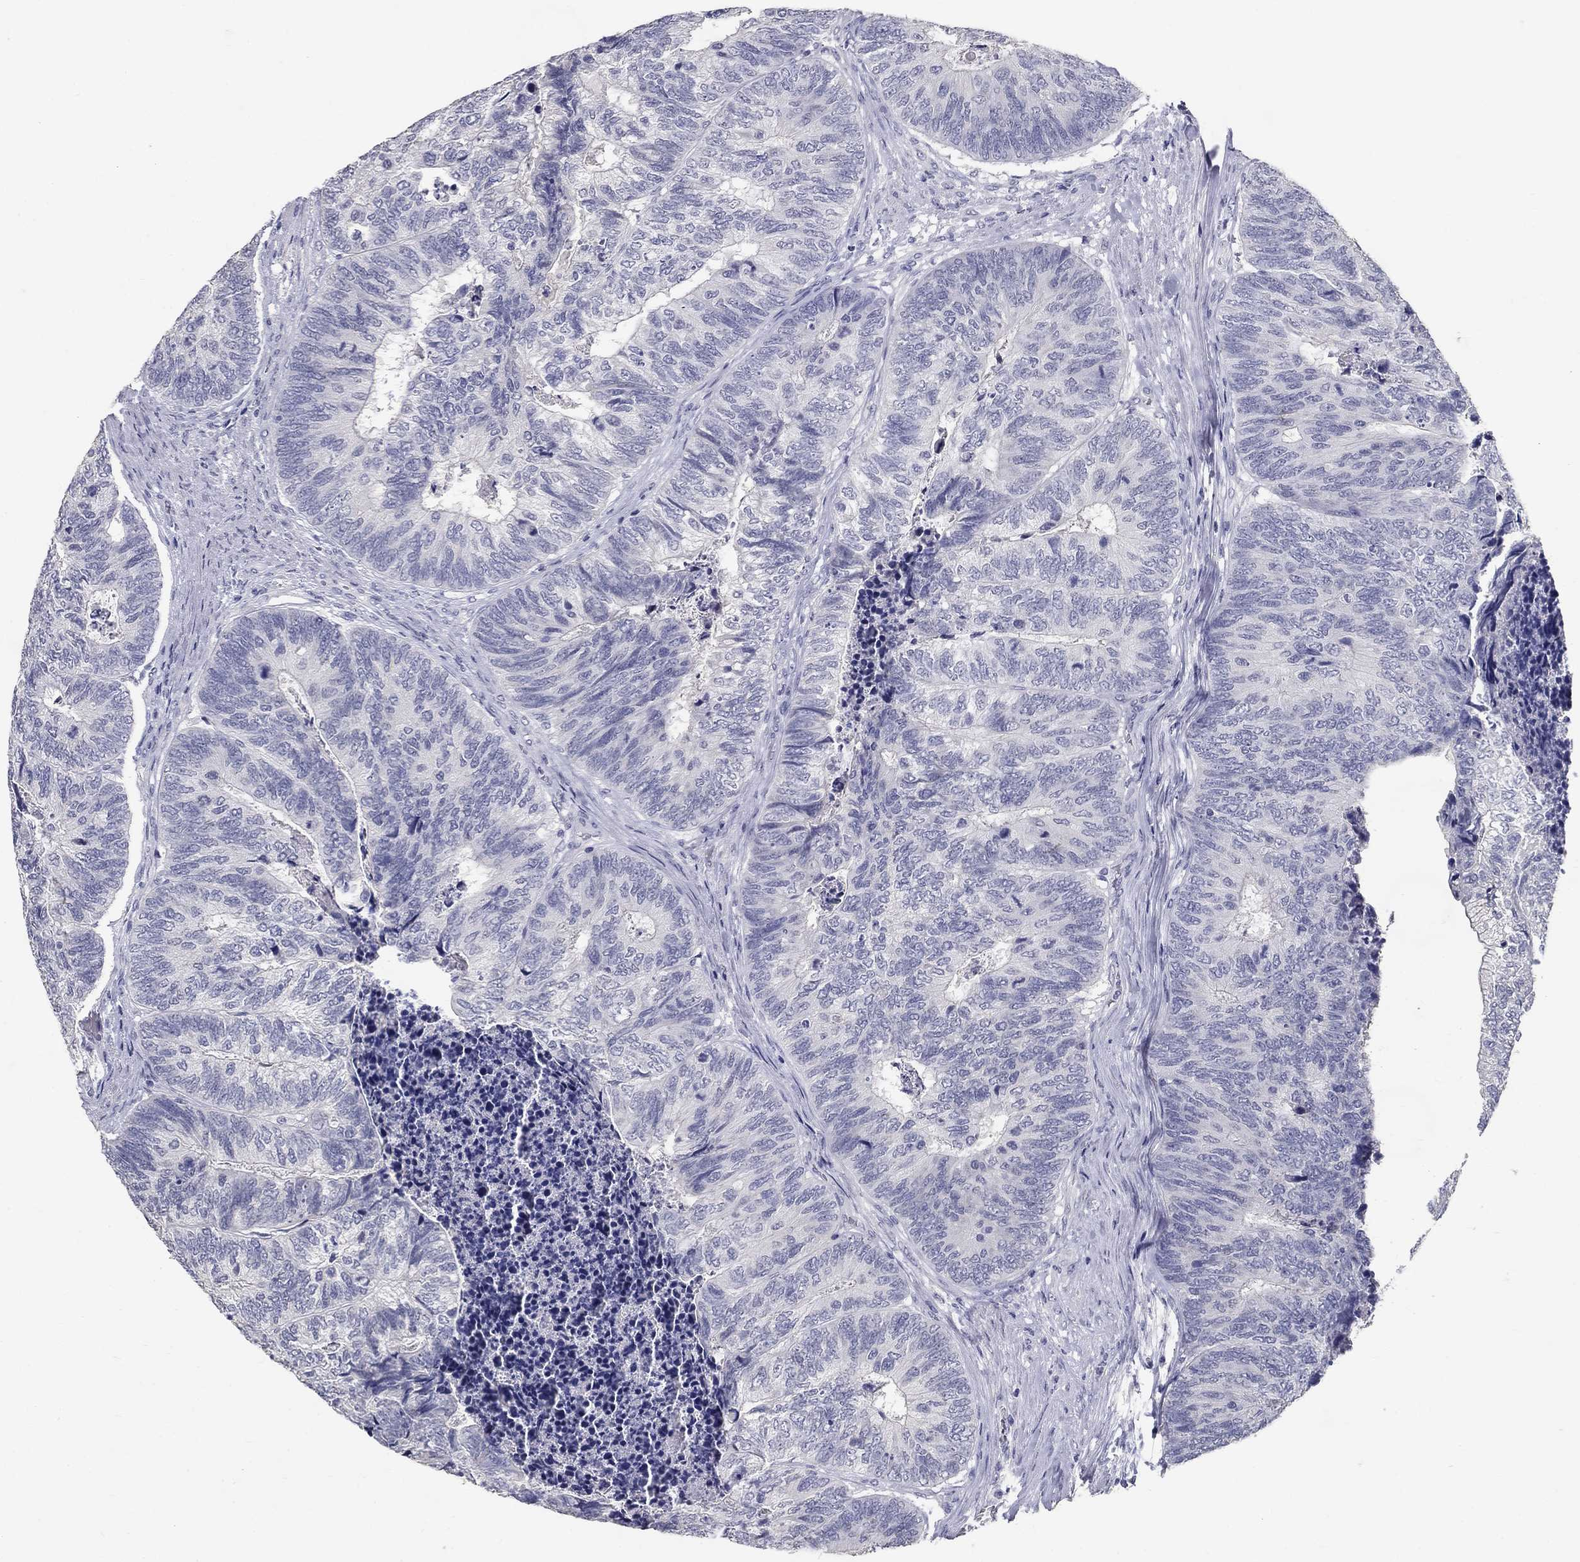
{"staining": {"intensity": "negative", "quantity": "none", "location": "none"}, "tissue": "colorectal cancer", "cell_type": "Tumor cells", "image_type": "cancer", "snomed": [{"axis": "morphology", "description": "Adenocarcinoma, NOS"}, {"axis": "topography", "description": "Colon"}], "caption": "Human adenocarcinoma (colorectal) stained for a protein using immunohistochemistry (IHC) demonstrates no expression in tumor cells.", "gene": "POMC", "patient": {"sex": "female", "age": 67}}